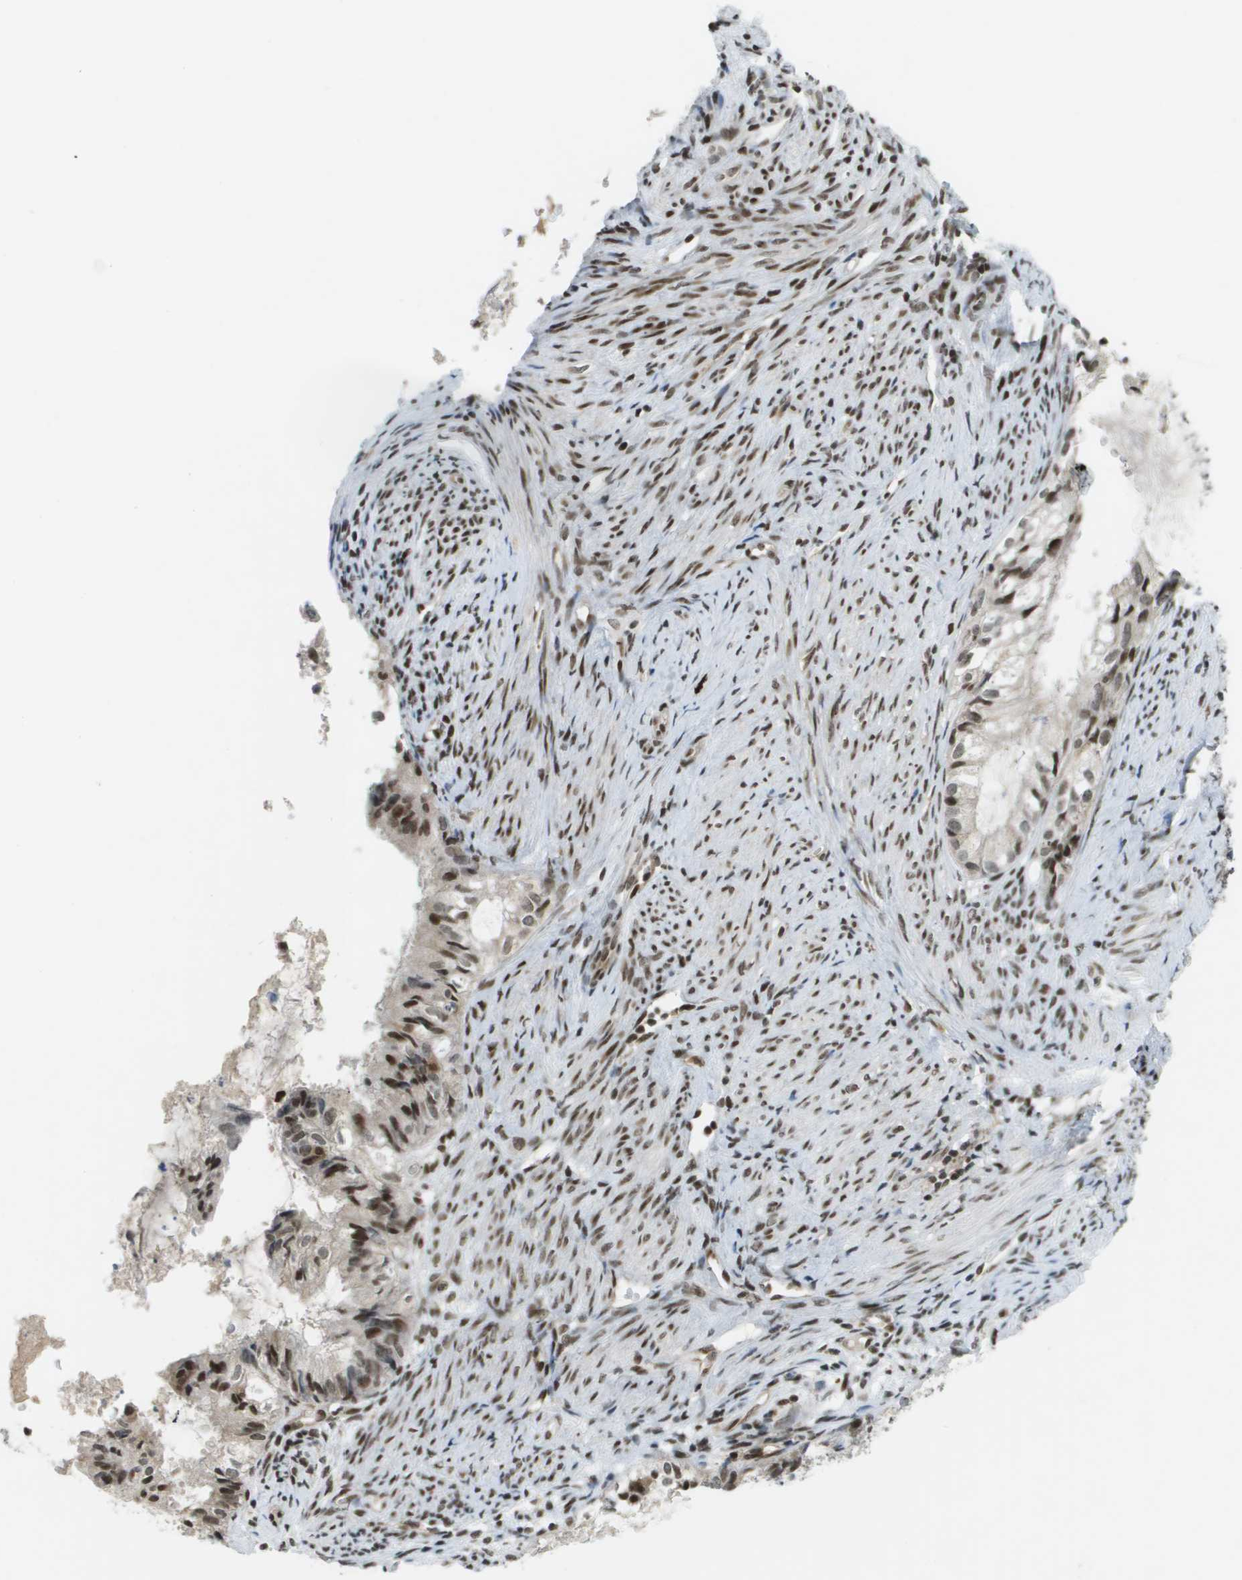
{"staining": {"intensity": "moderate", "quantity": ">75%", "location": "nuclear"}, "tissue": "cervical cancer", "cell_type": "Tumor cells", "image_type": "cancer", "snomed": [{"axis": "morphology", "description": "Normal tissue, NOS"}, {"axis": "morphology", "description": "Adenocarcinoma, NOS"}, {"axis": "topography", "description": "Cervix"}, {"axis": "topography", "description": "Endometrium"}], "caption": "Brown immunohistochemical staining in human adenocarcinoma (cervical) shows moderate nuclear staining in about >75% of tumor cells.", "gene": "IRF7", "patient": {"sex": "female", "age": 86}}